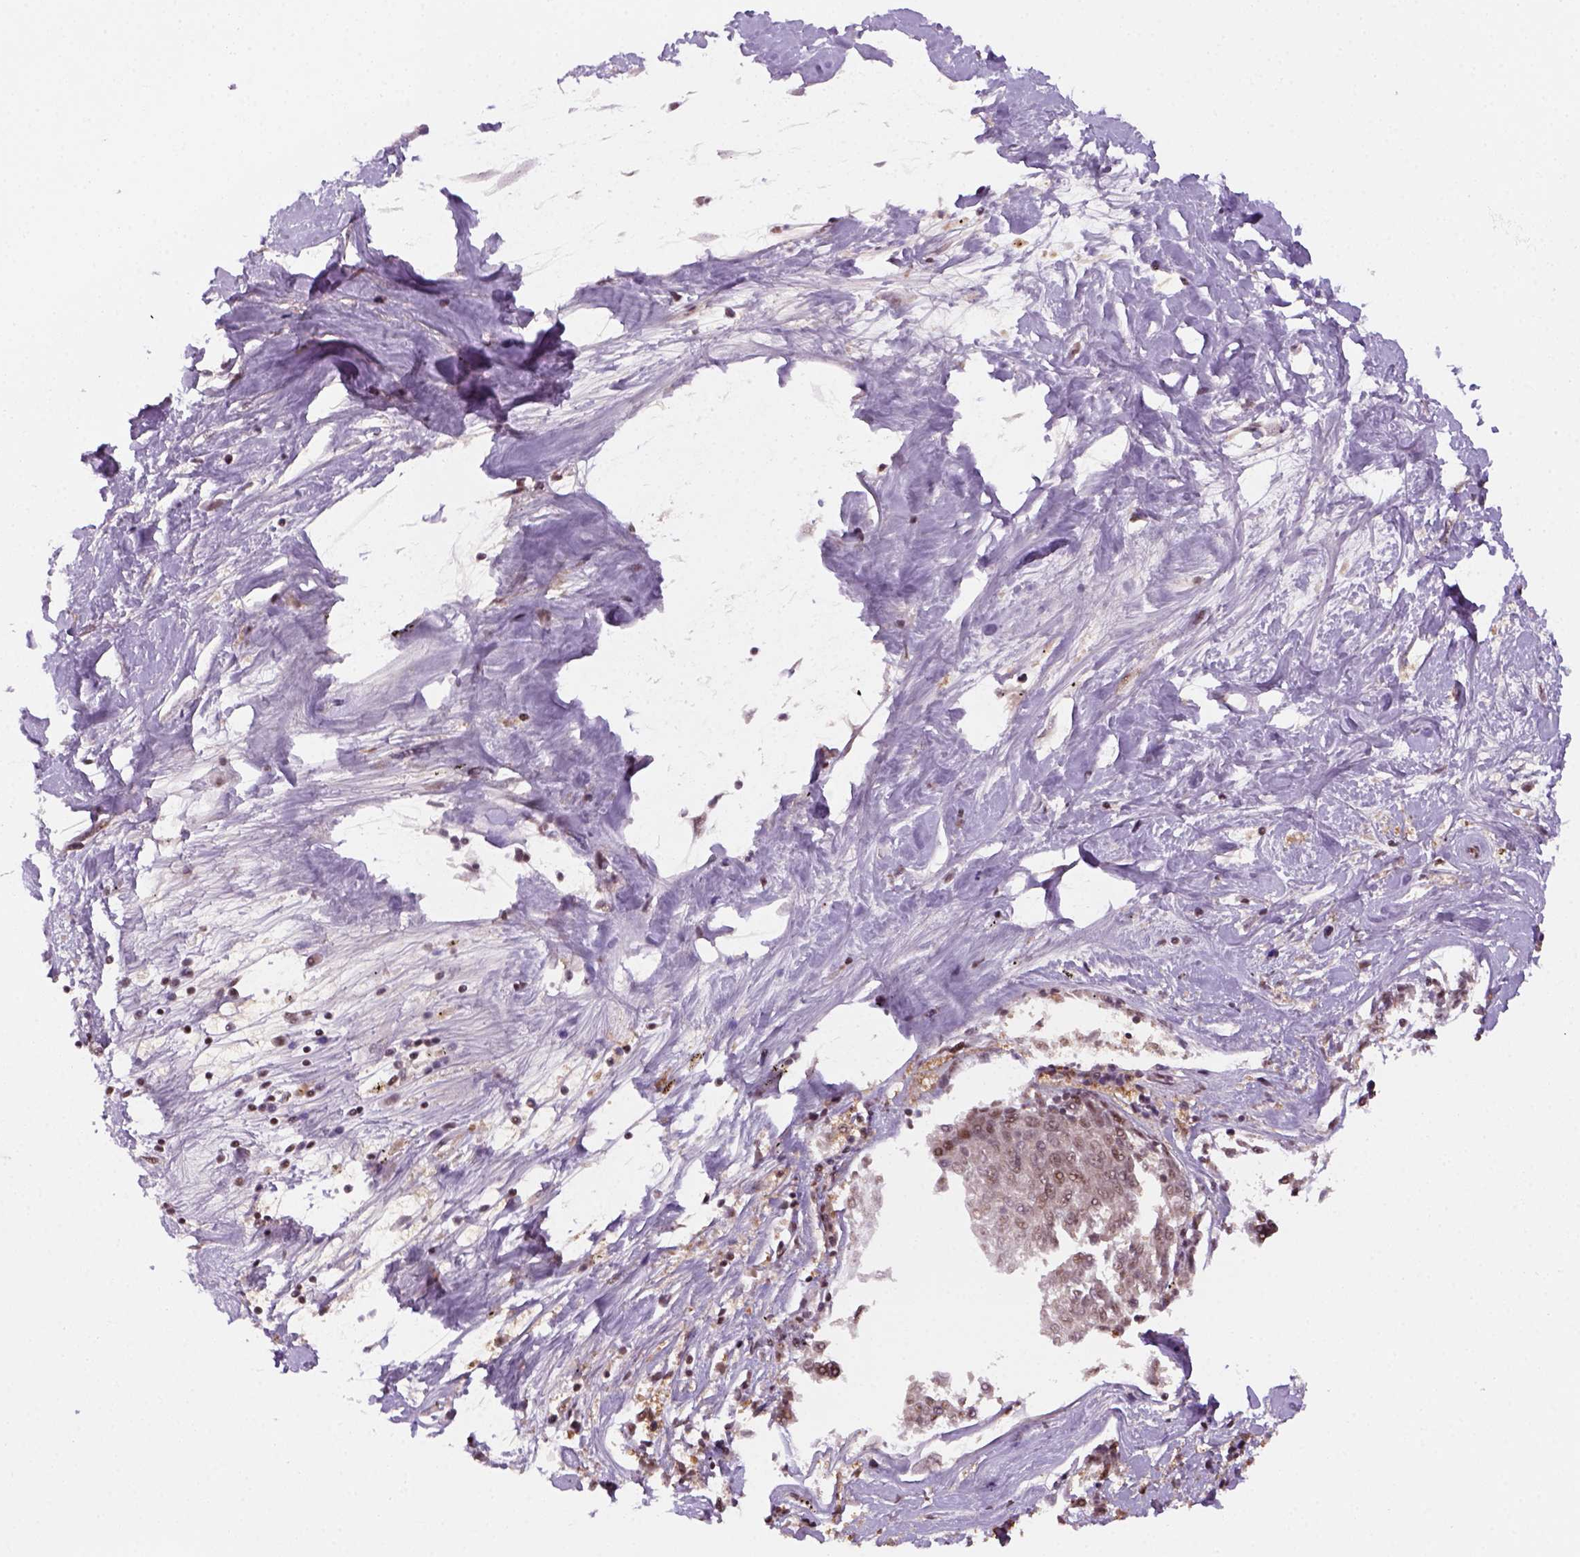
{"staining": {"intensity": "moderate", "quantity": ">75%", "location": "nuclear"}, "tissue": "melanoma", "cell_type": "Tumor cells", "image_type": "cancer", "snomed": [{"axis": "morphology", "description": "Malignant melanoma, NOS"}, {"axis": "topography", "description": "Skin"}], "caption": "A high-resolution histopathology image shows immunohistochemistry (IHC) staining of malignant melanoma, which demonstrates moderate nuclear staining in about >75% of tumor cells.", "gene": "GOT1", "patient": {"sex": "female", "age": 72}}